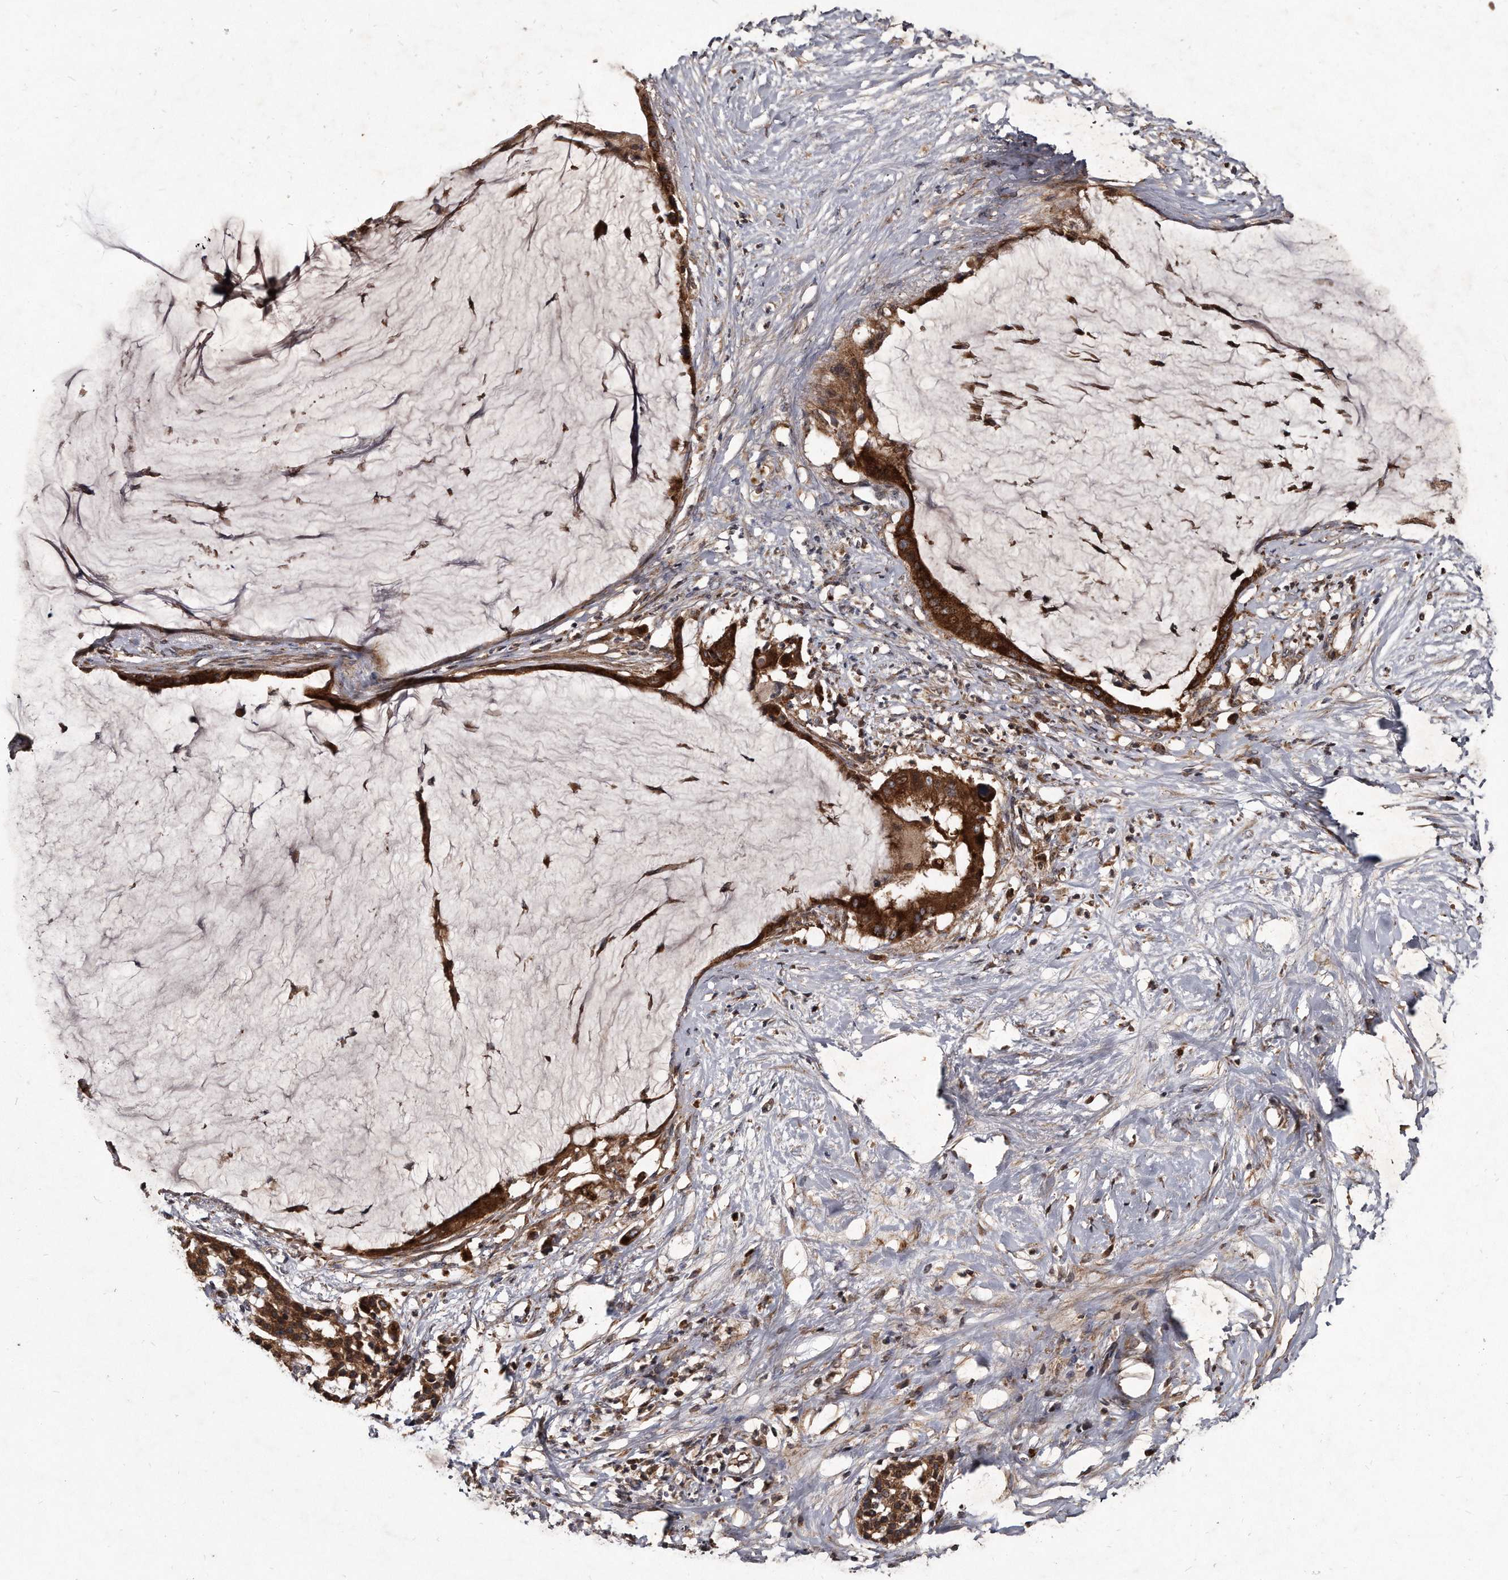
{"staining": {"intensity": "strong", "quantity": ">75%", "location": "cytoplasmic/membranous"}, "tissue": "pancreatic cancer", "cell_type": "Tumor cells", "image_type": "cancer", "snomed": [{"axis": "morphology", "description": "Adenocarcinoma, NOS"}, {"axis": "topography", "description": "Pancreas"}], "caption": "Immunohistochemistry (IHC) of human adenocarcinoma (pancreatic) shows high levels of strong cytoplasmic/membranous positivity in approximately >75% of tumor cells.", "gene": "FAM136A", "patient": {"sex": "male", "age": 41}}